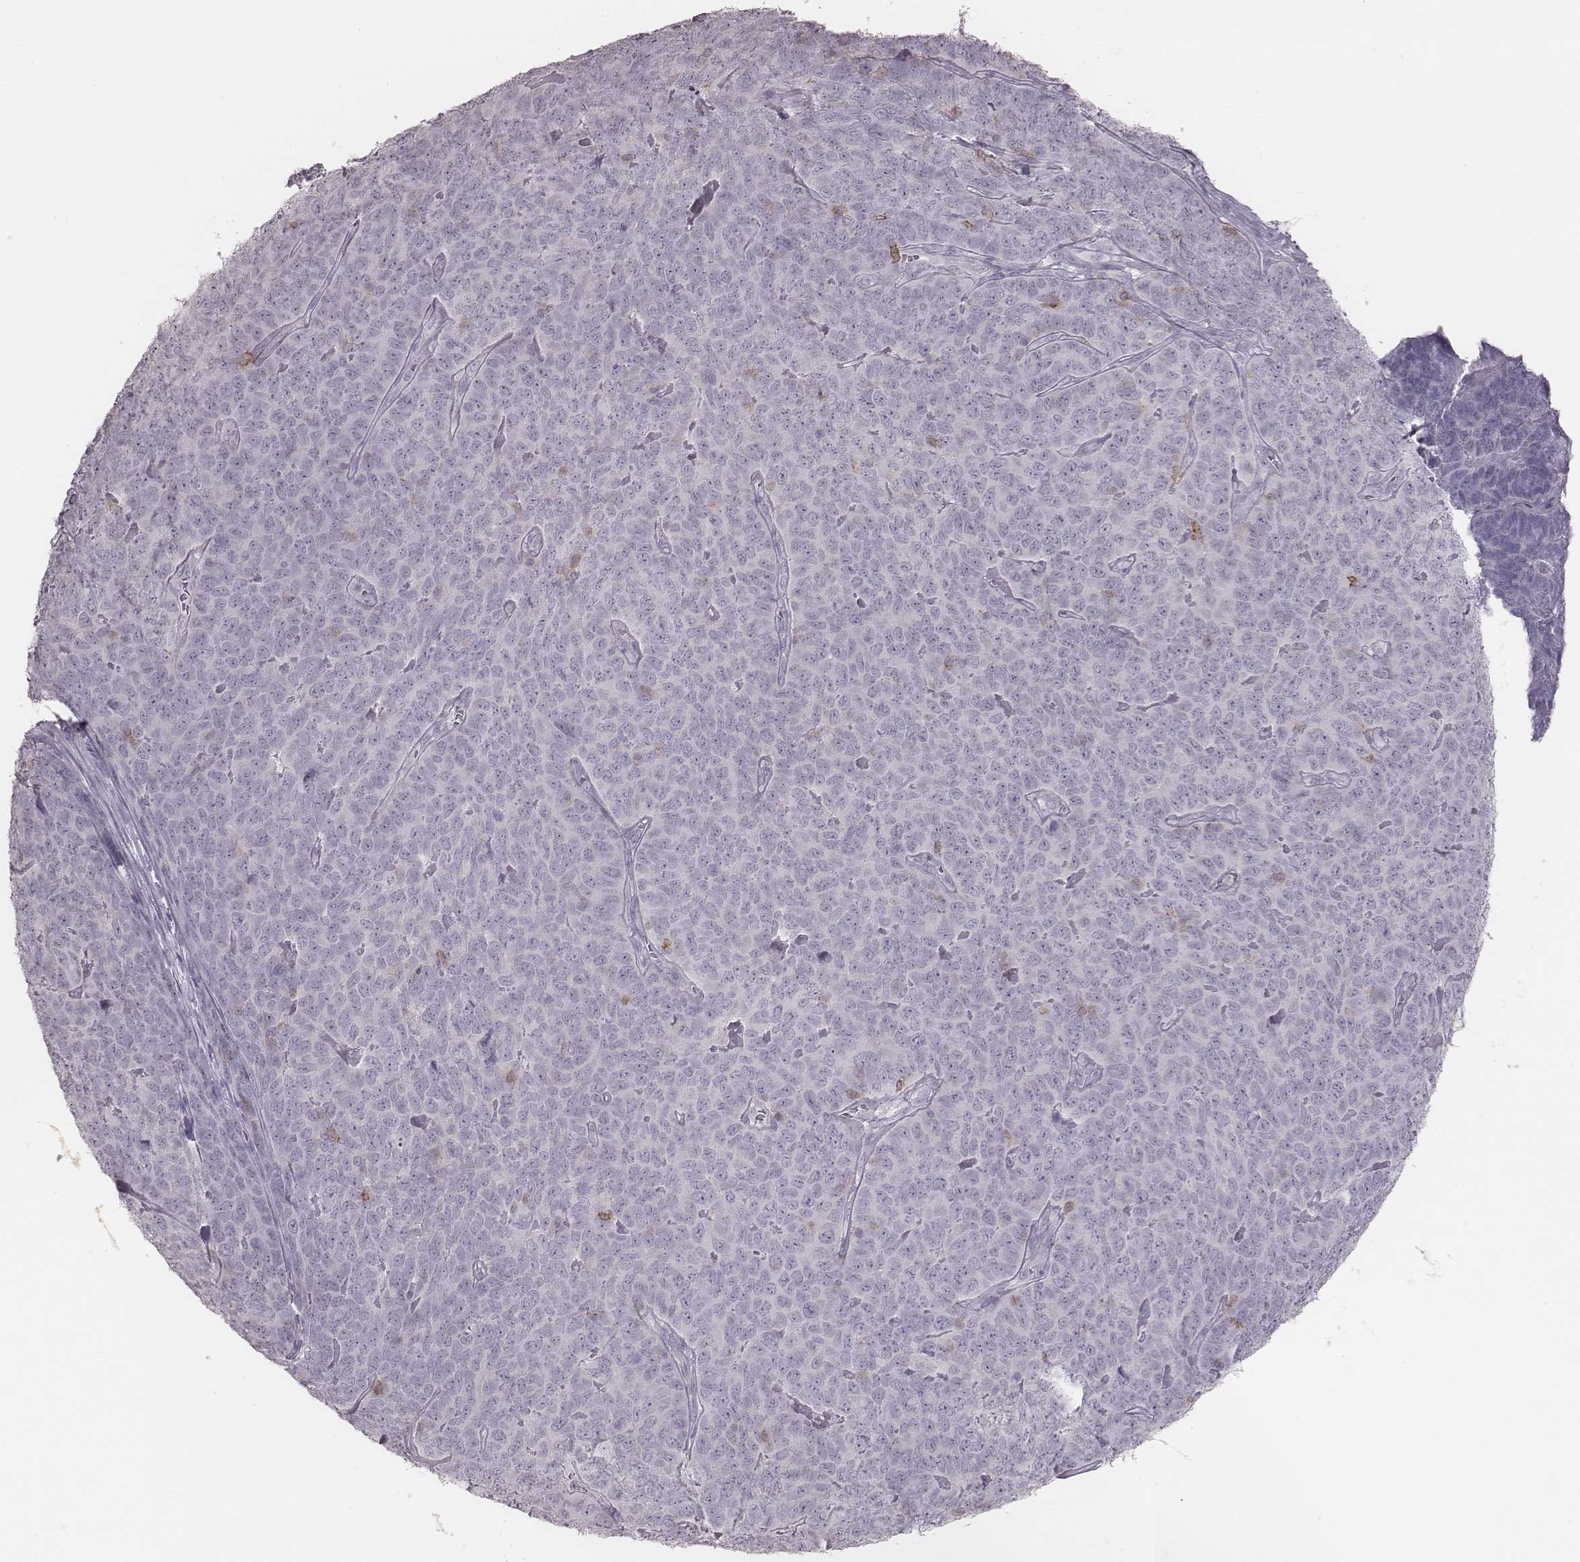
{"staining": {"intensity": "negative", "quantity": "none", "location": "none"}, "tissue": "skin cancer", "cell_type": "Tumor cells", "image_type": "cancer", "snomed": [{"axis": "morphology", "description": "Squamous cell carcinoma, NOS"}, {"axis": "topography", "description": "Skin"}, {"axis": "topography", "description": "Anal"}], "caption": "This is an IHC photomicrograph of skin cancer. There is no expression in tumor cells.", "gene": "PDCD1", "patient": {"sex": "female", "age": 51}}